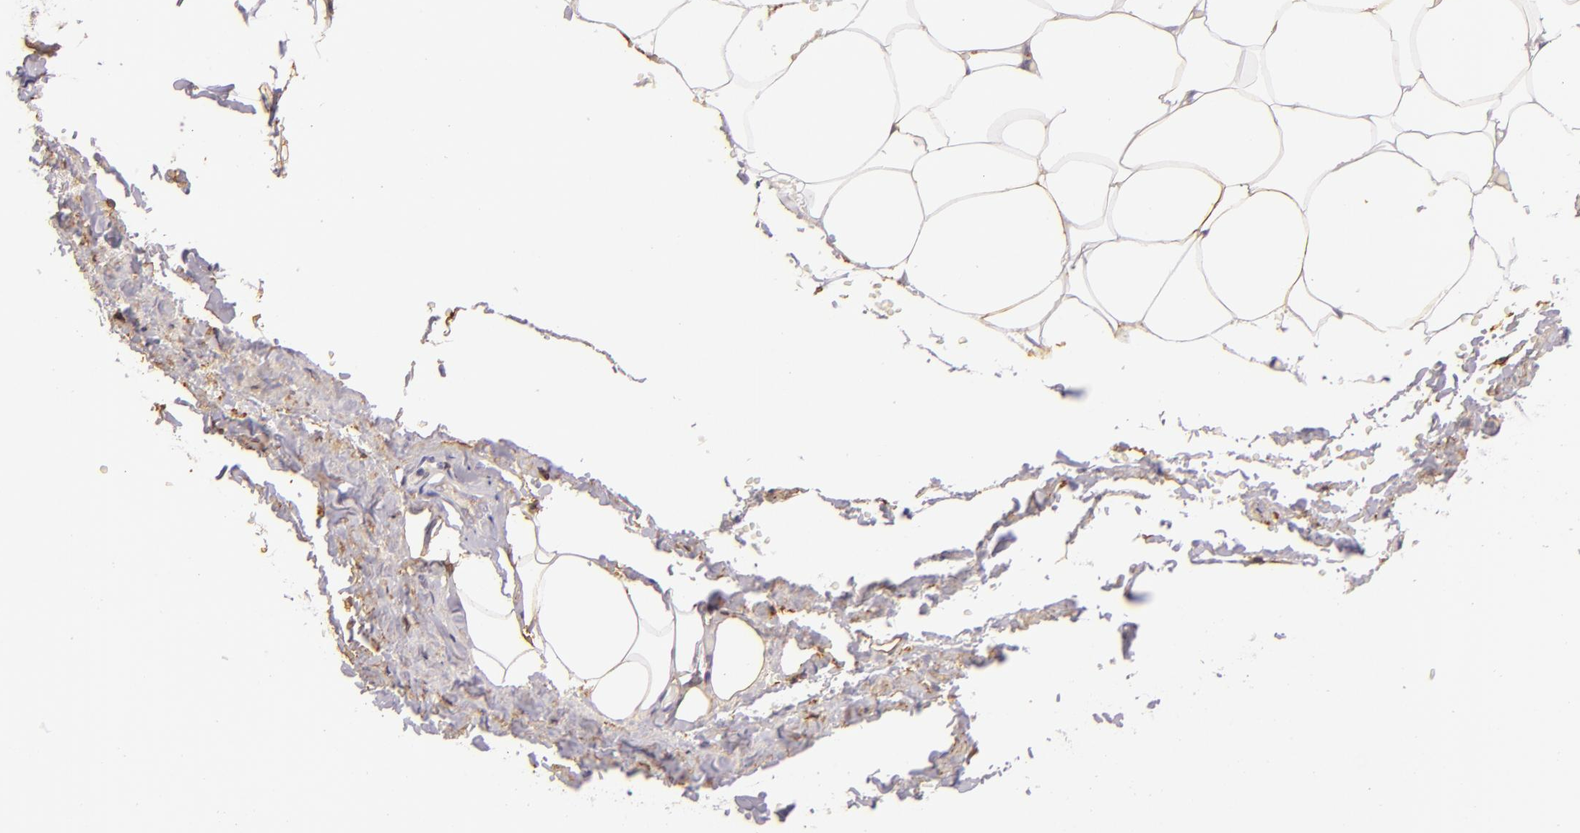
{"staining": {"intensity": "negative", "quantity": "none", "location": "none"}, "tissue": "adipose tissue", "cell_type": "Adipocytes", "image_type": "normal", "snomed": [{"axis": "morphology", "description": "Normal tissue, NOS"}, {"axis": "topography", "description": "Soft tissue"}, {"axis": "topography", "description": "Peripheral nerve tissue"}], "caption": "IHC image of unremarkable adipose tissue: human adipose tissue stained with DAB exhibits no significant protein staining in adipocytes. The staining was performed using DAB to visualize the protein expression in brown, while the nuclei were stained in blue with hematoxylin (Magnification: 20x).", "gene": "CTSF", "patient": {"sex": "female", "age": 68}}